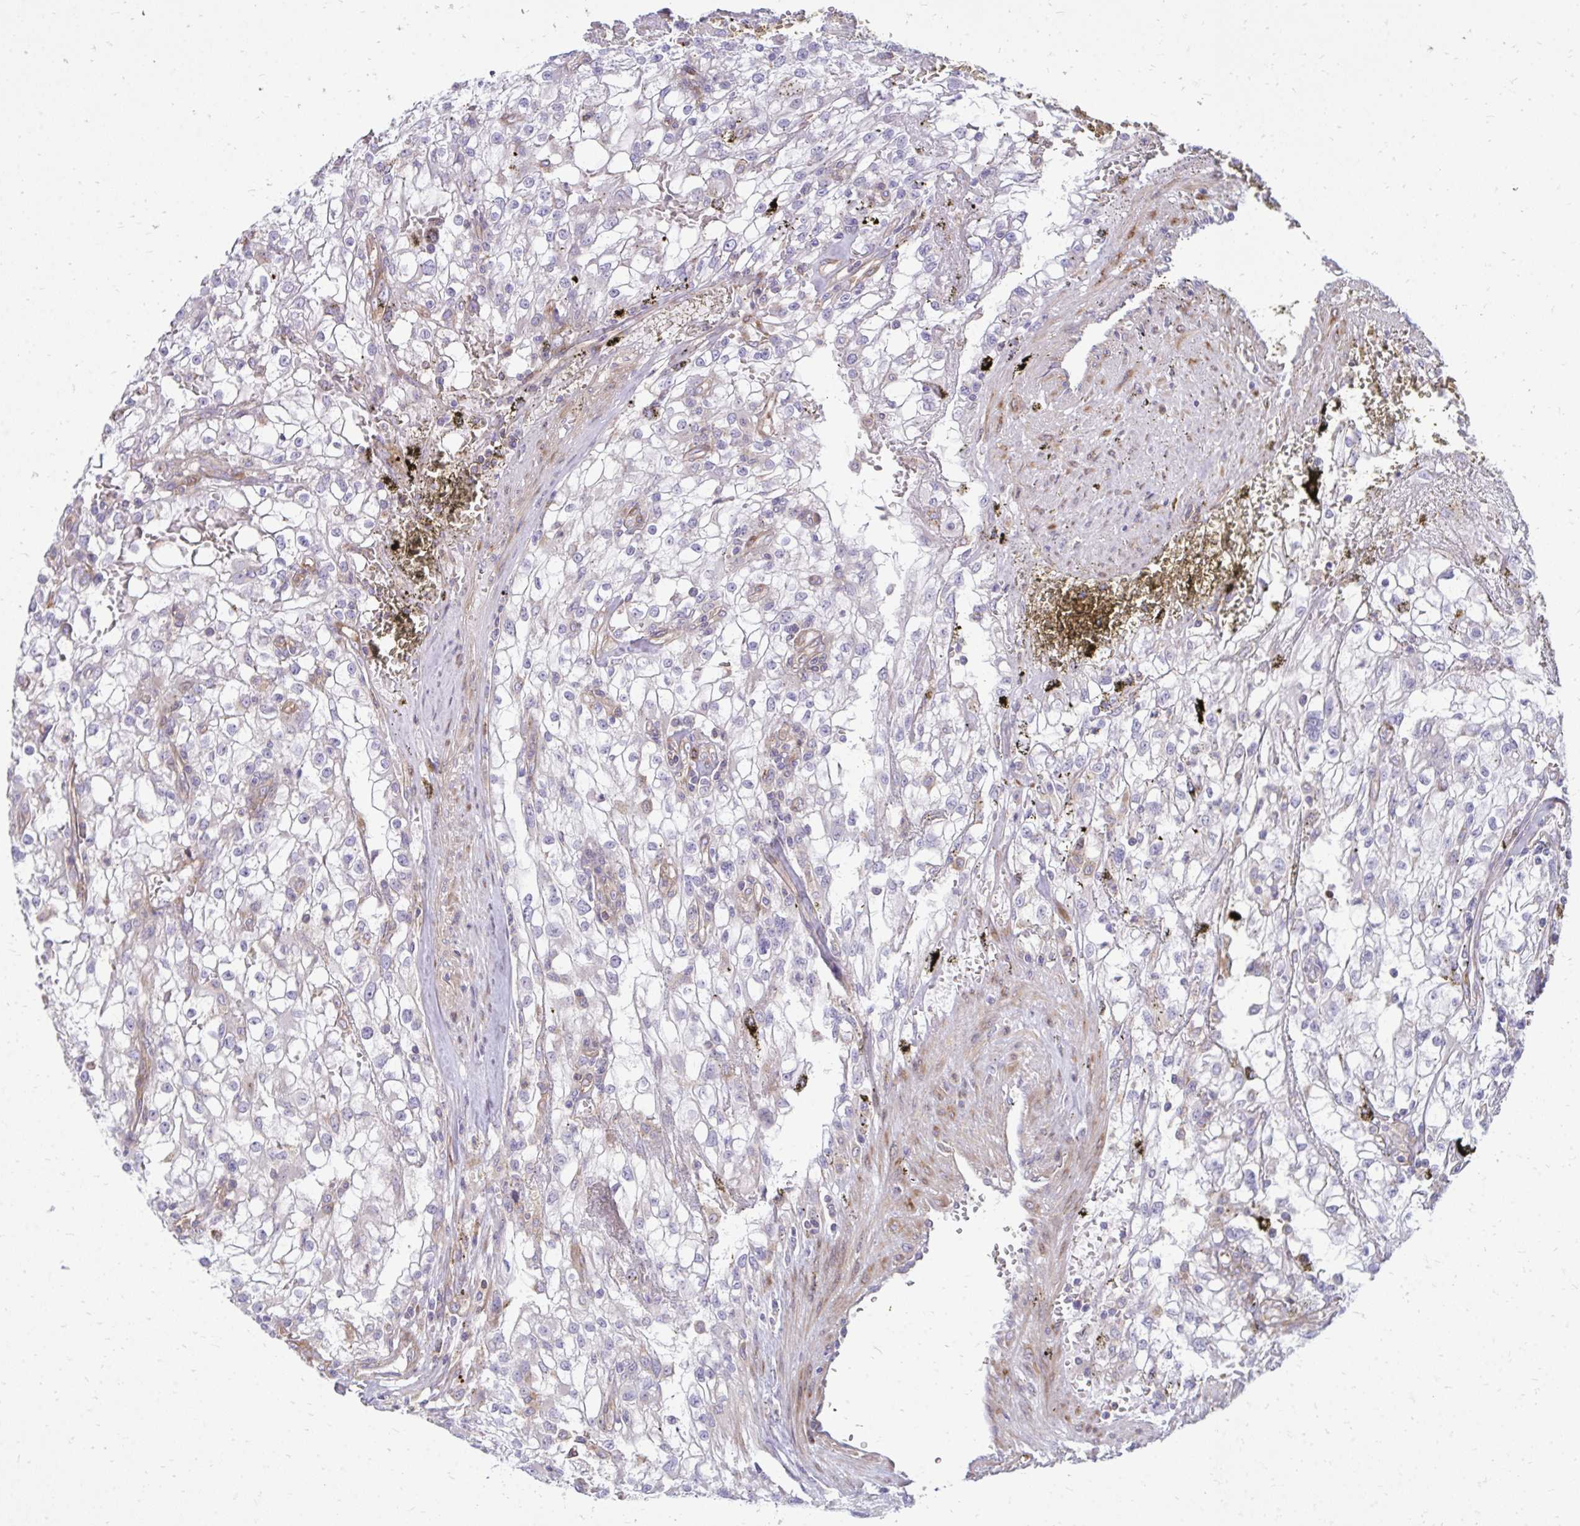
{"staining": {"intensity": "negative", "quantity": "none", "location": "none"}, "tissue": "renal cancer", "cell_type": "Tumor cells", "image_type": "cancer", "snomed": [{"axis": "morphology", "description": "Adenocarcinoma, NOS"}, {"axis": "topography", "description": "Kidney"}], "caption": "The micrograph displays no significant expression in tumor cells of adenocarcinoma (renal).", "gene": "ASAP1", "patient": {"sex": "female", "age": 74}}